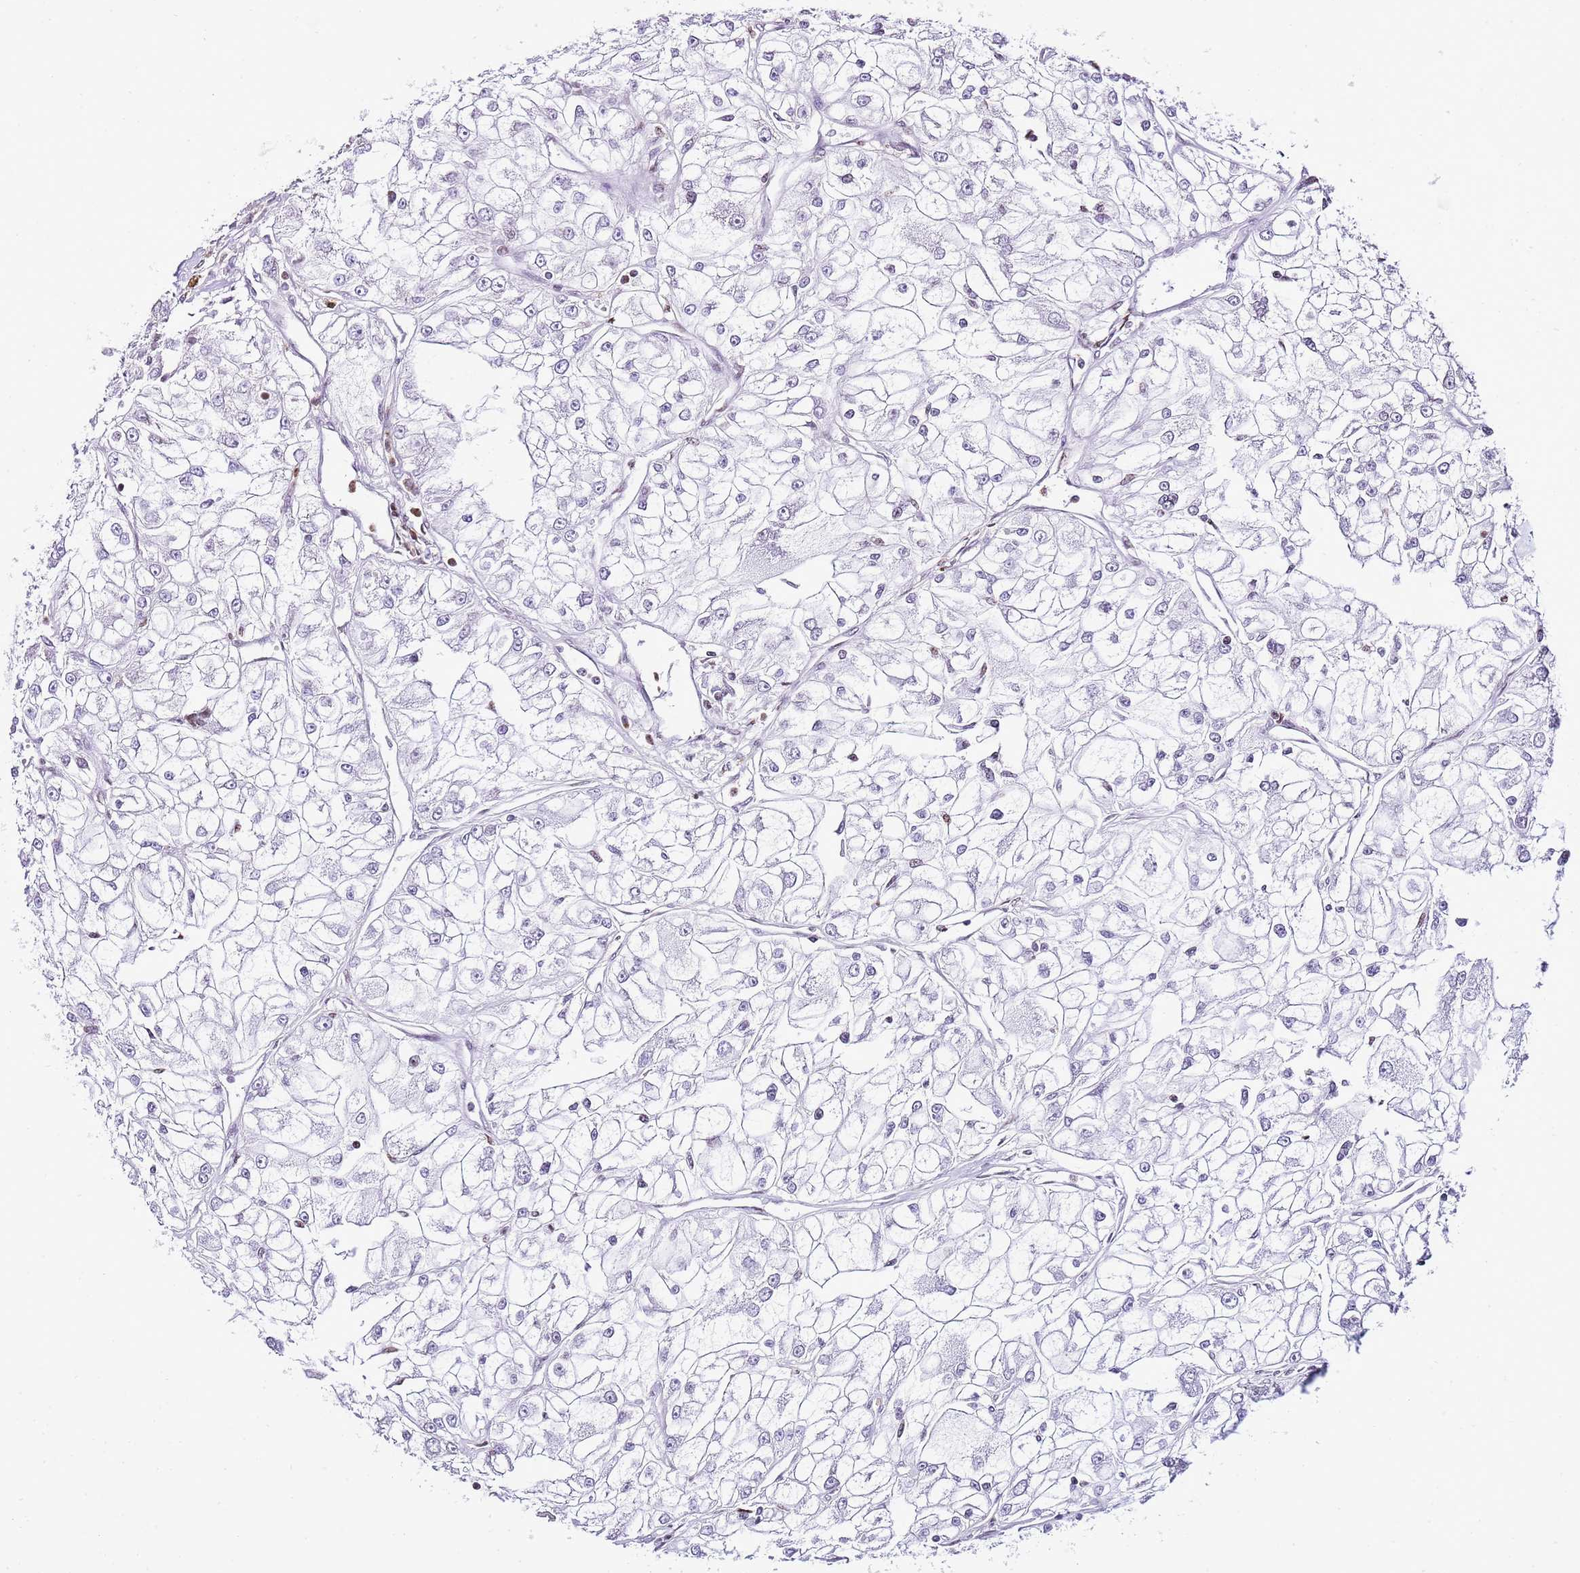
{"staining": {"intensity": "negative", "quantity": "none", "location": "none"}, "tissue": "renal cancer", "cell_type": "Tumor cells", "image_type": "cancer", "snomed": [{"axis": "morphology", "description": "Adenocarcinoma, NOS"}, {"axis": "topography", "description": "Kidney"}], "caption": "This is an immunohistochemistry image of renal cancer (adenocarcinoma). There is no staining in tumor cells.", "gene": "PRR15", "patient": {"sex": "female", "age": 72}}